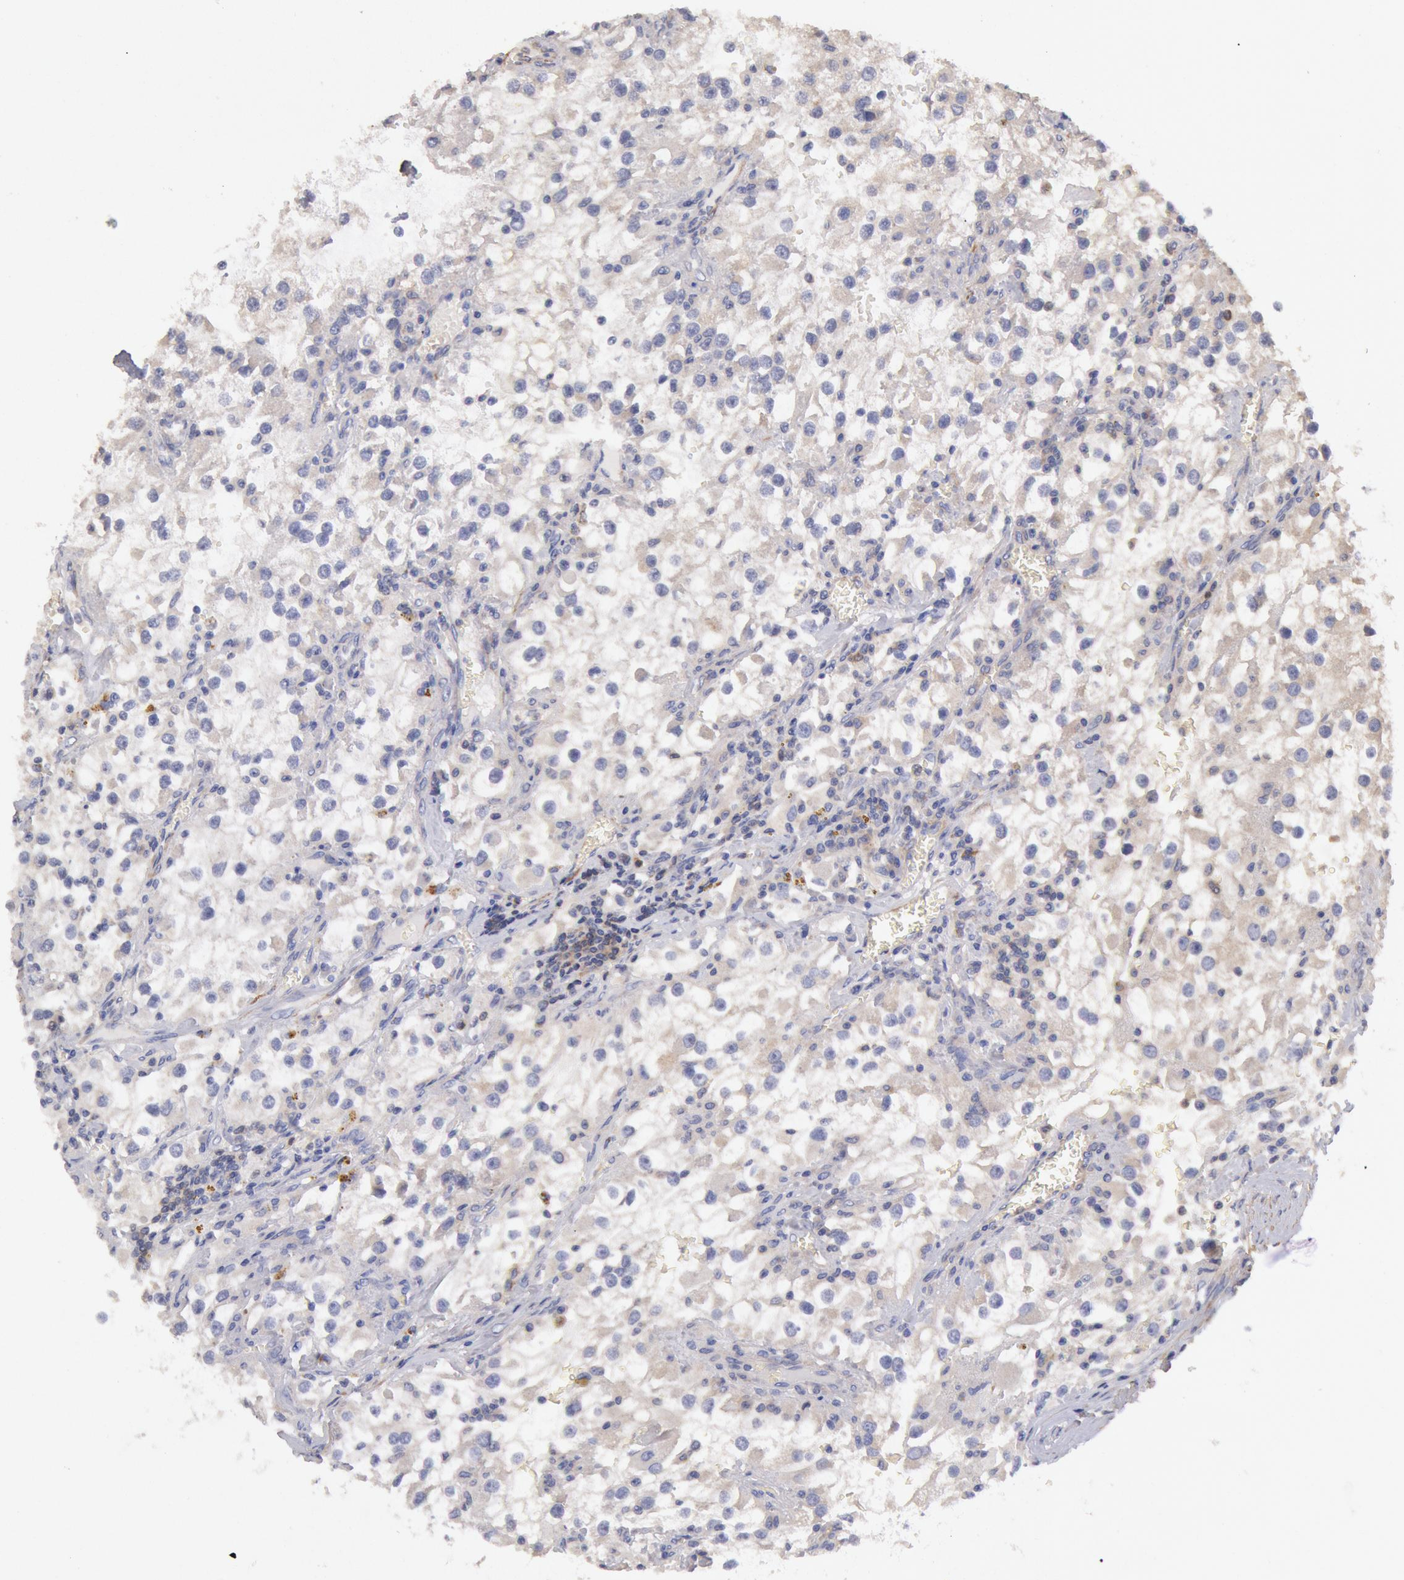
{"staining": {"intensity": "weak", "quantity": "<25%", "location": "cytoplasmic/membranous"}, "tissue": "renal cancer", "cell_type": "Tumor cells", "image_type": "cancer", "snomed": [{"axis": "morphology", "description": "Adenocarcinoma, NOS"}, {"axis": "topography", "description": "Kidney"}], "caption": "Adenocarcinoma (renal) was stained to show a protein in brown. There is no significant expression in tumor cells.", "gene": "TMED8", "patient": {"sex": "female", "age": 52}}